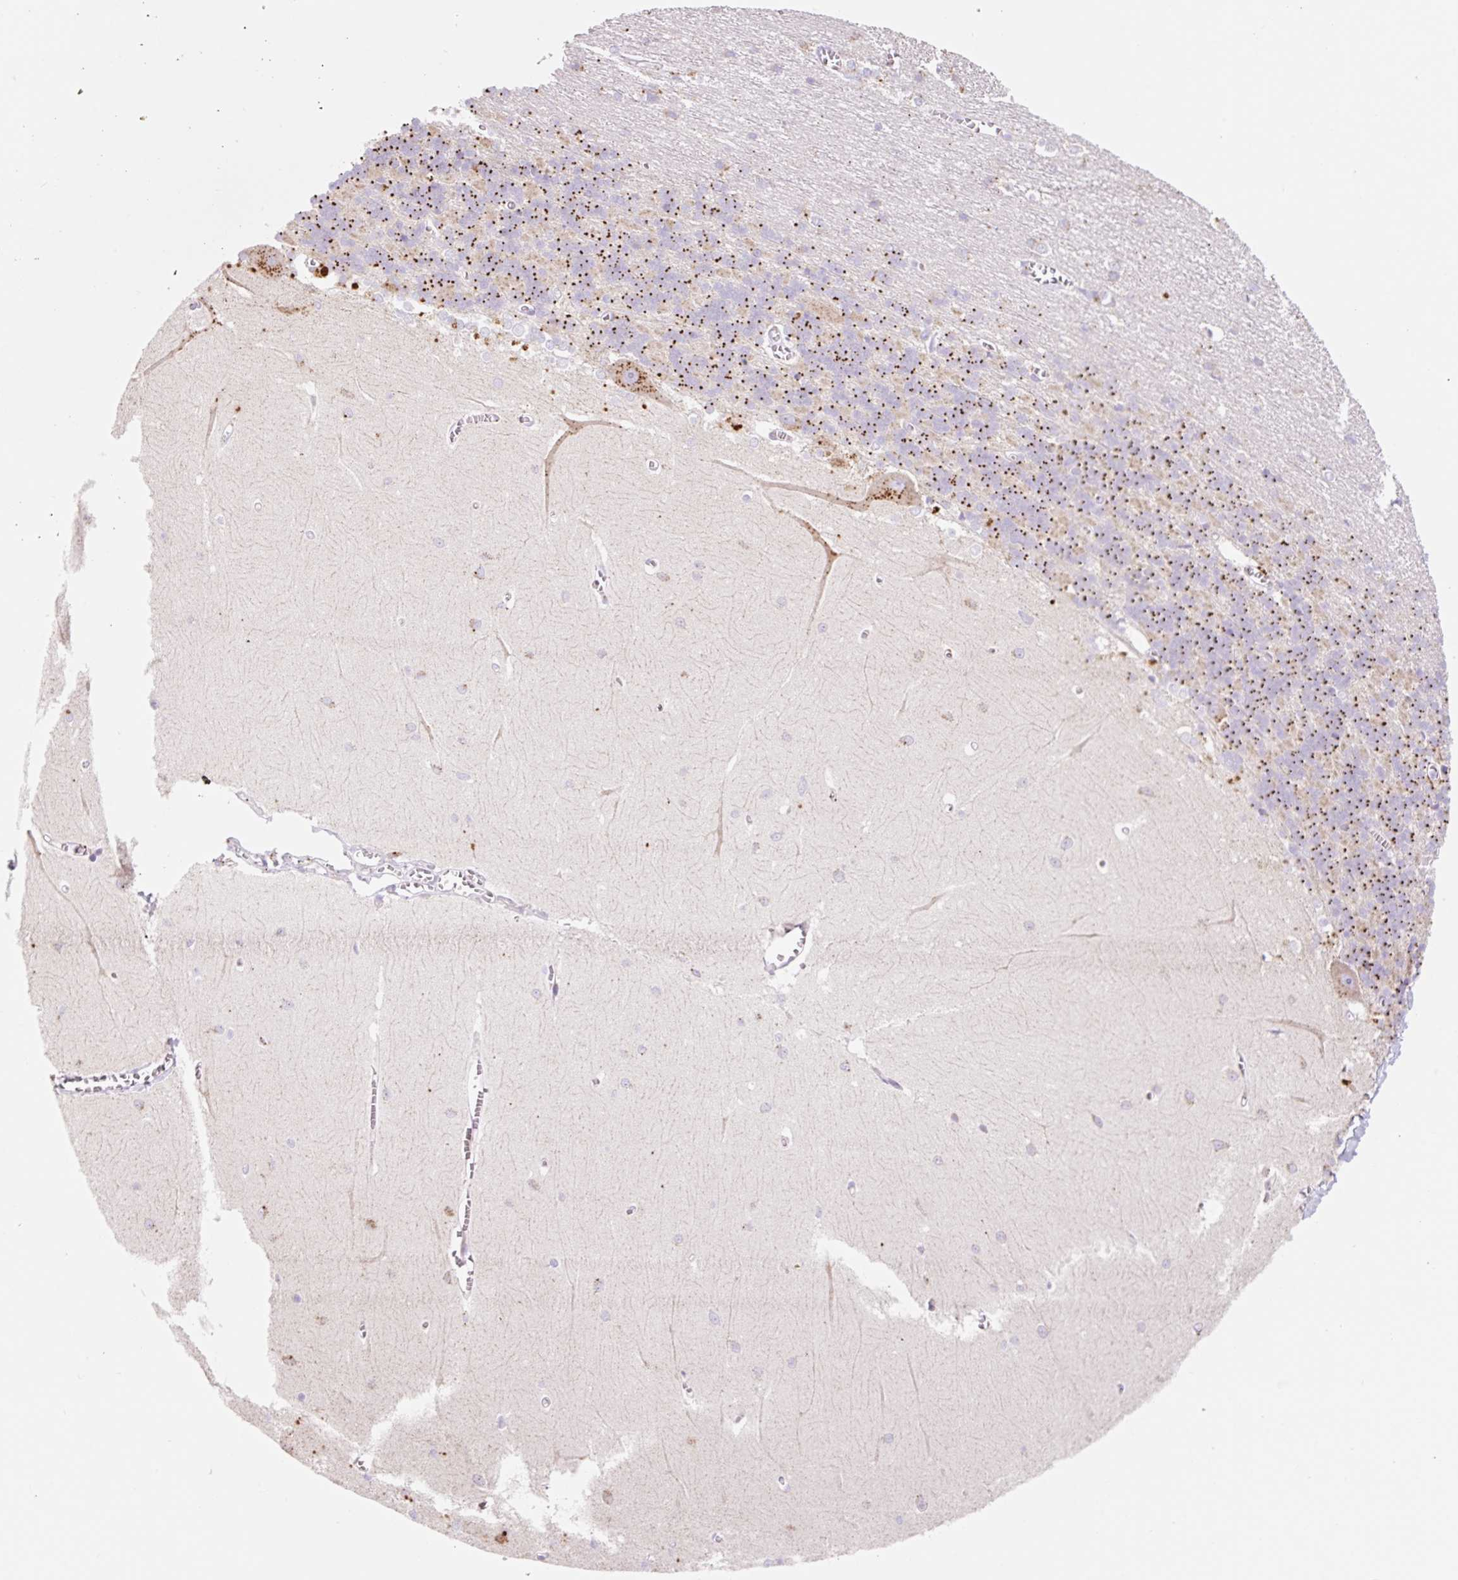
{"staining": {"intensity": "strong", "quantity": ">75%", "location": "cytoplasmic/membranous"}, "tissue": "cerebellum", "cell_type": "Cells in granular layer", "image_type": "normal", "snomed": [{"axis": "morphology", "description": "Normal tissue, NOS"}, {"axis": "topography", "description": "Cerebellum"}], "caption": "Immunohistochemical staining of unremarkable human cerebellum exhibits >75% levels of strong cytoplasmic/membranous protein positivity in approximately >75% of cells in granular layer.", "gene": "CLEC3A", "patient": {"sex": "male", "age": 37}}